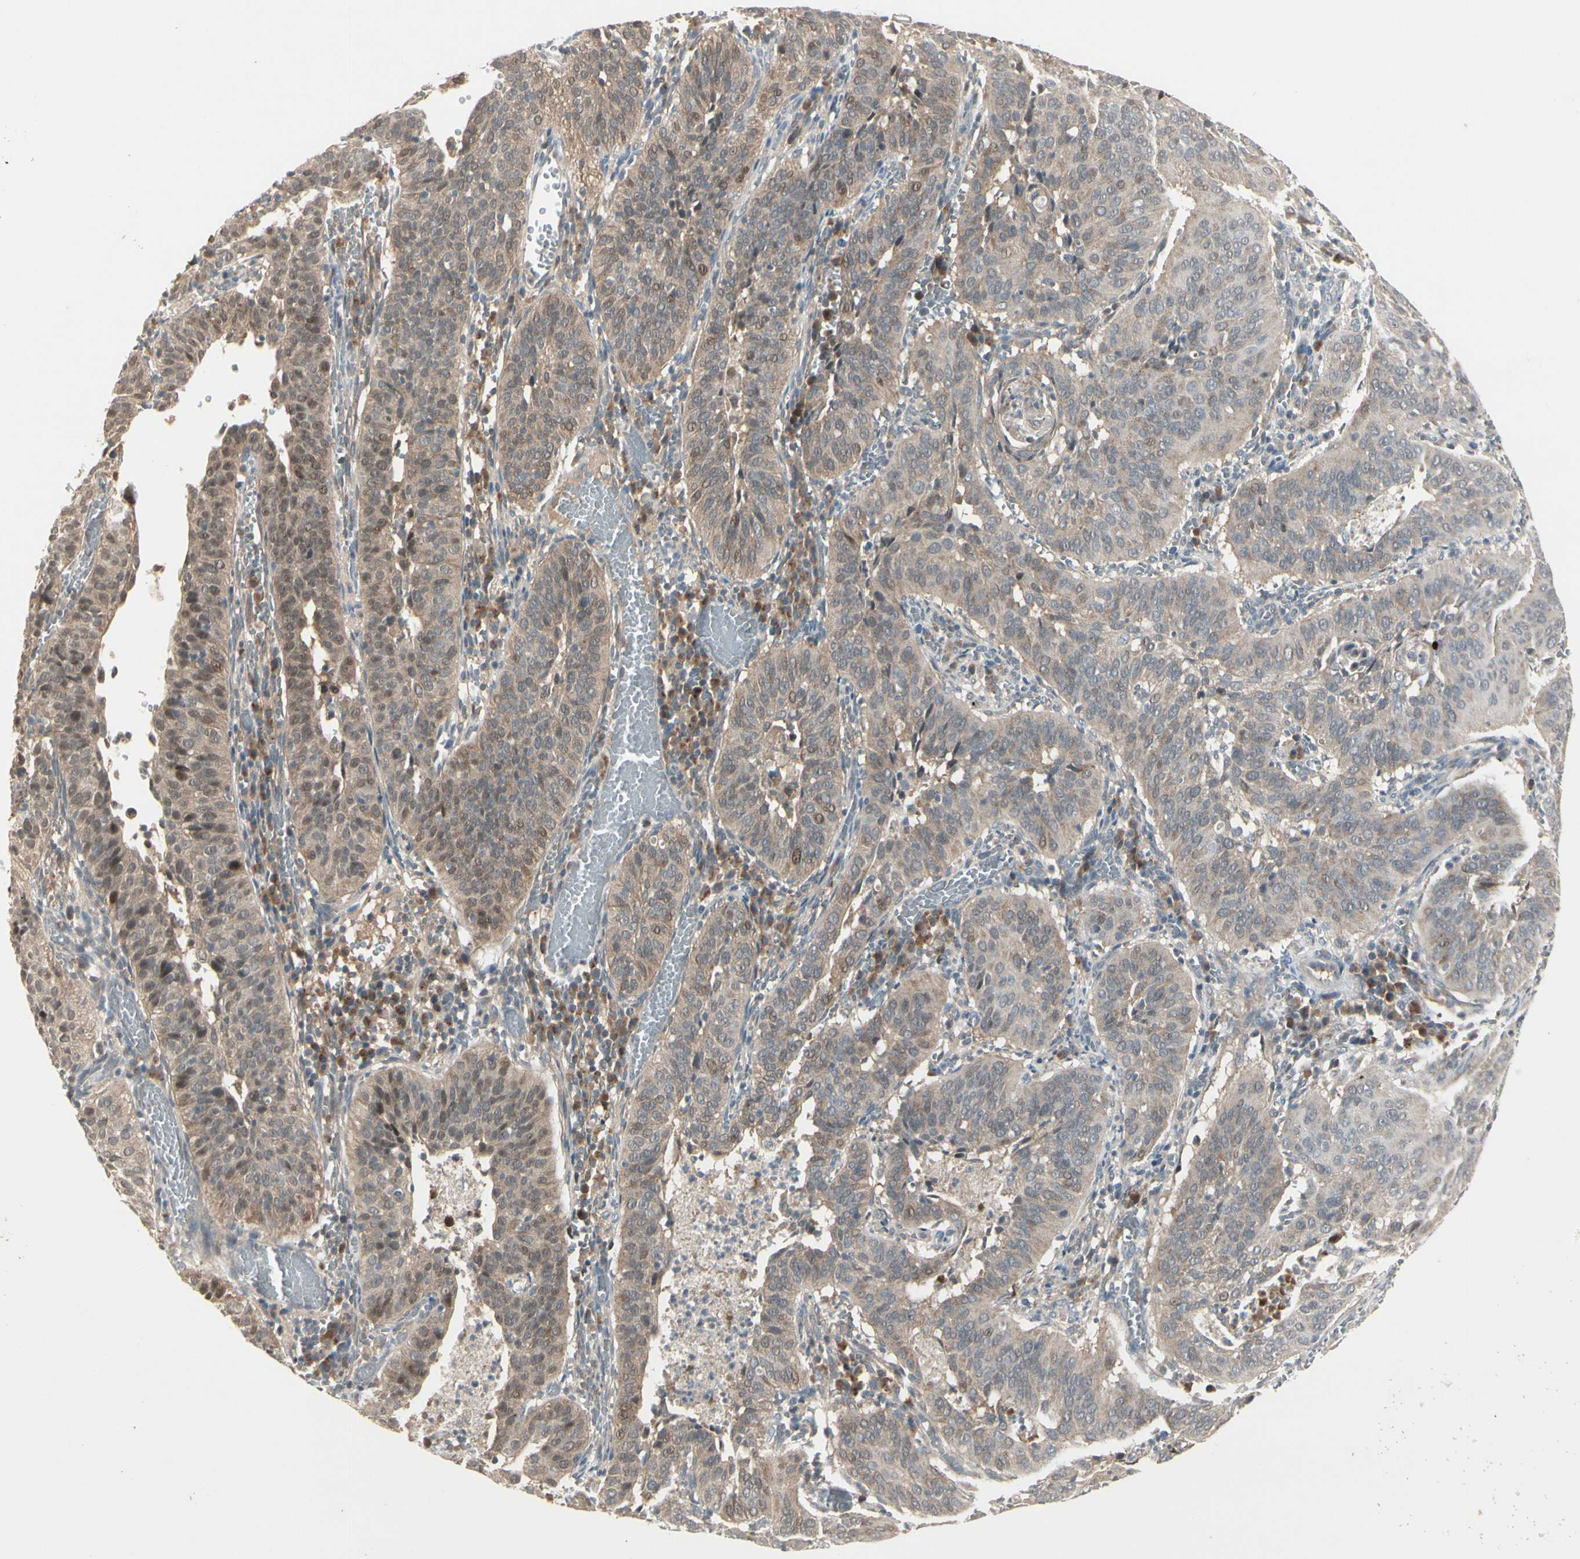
{"staining": {"intensity": "moderate", "quantity": ">75%", "location": "cytoplasmic/membranous"}, "tissue": "cervical cancer", "cell_type": "Tumor cells", "image_type": "cancer", "snomed": [{"axis": "morphology", "description": "Squamous cell carcinoma, NOS"}, {"axis": "topography", "description": "Cervix"}], "caption": "The immunohistochemical stain highlights moderate cytoplasmic/membranous staining in tumor cells of cervical squamous cell carcinoma tissue.", "gene": "FHDC1", "patient": {"sex": "female", "age": 39}}